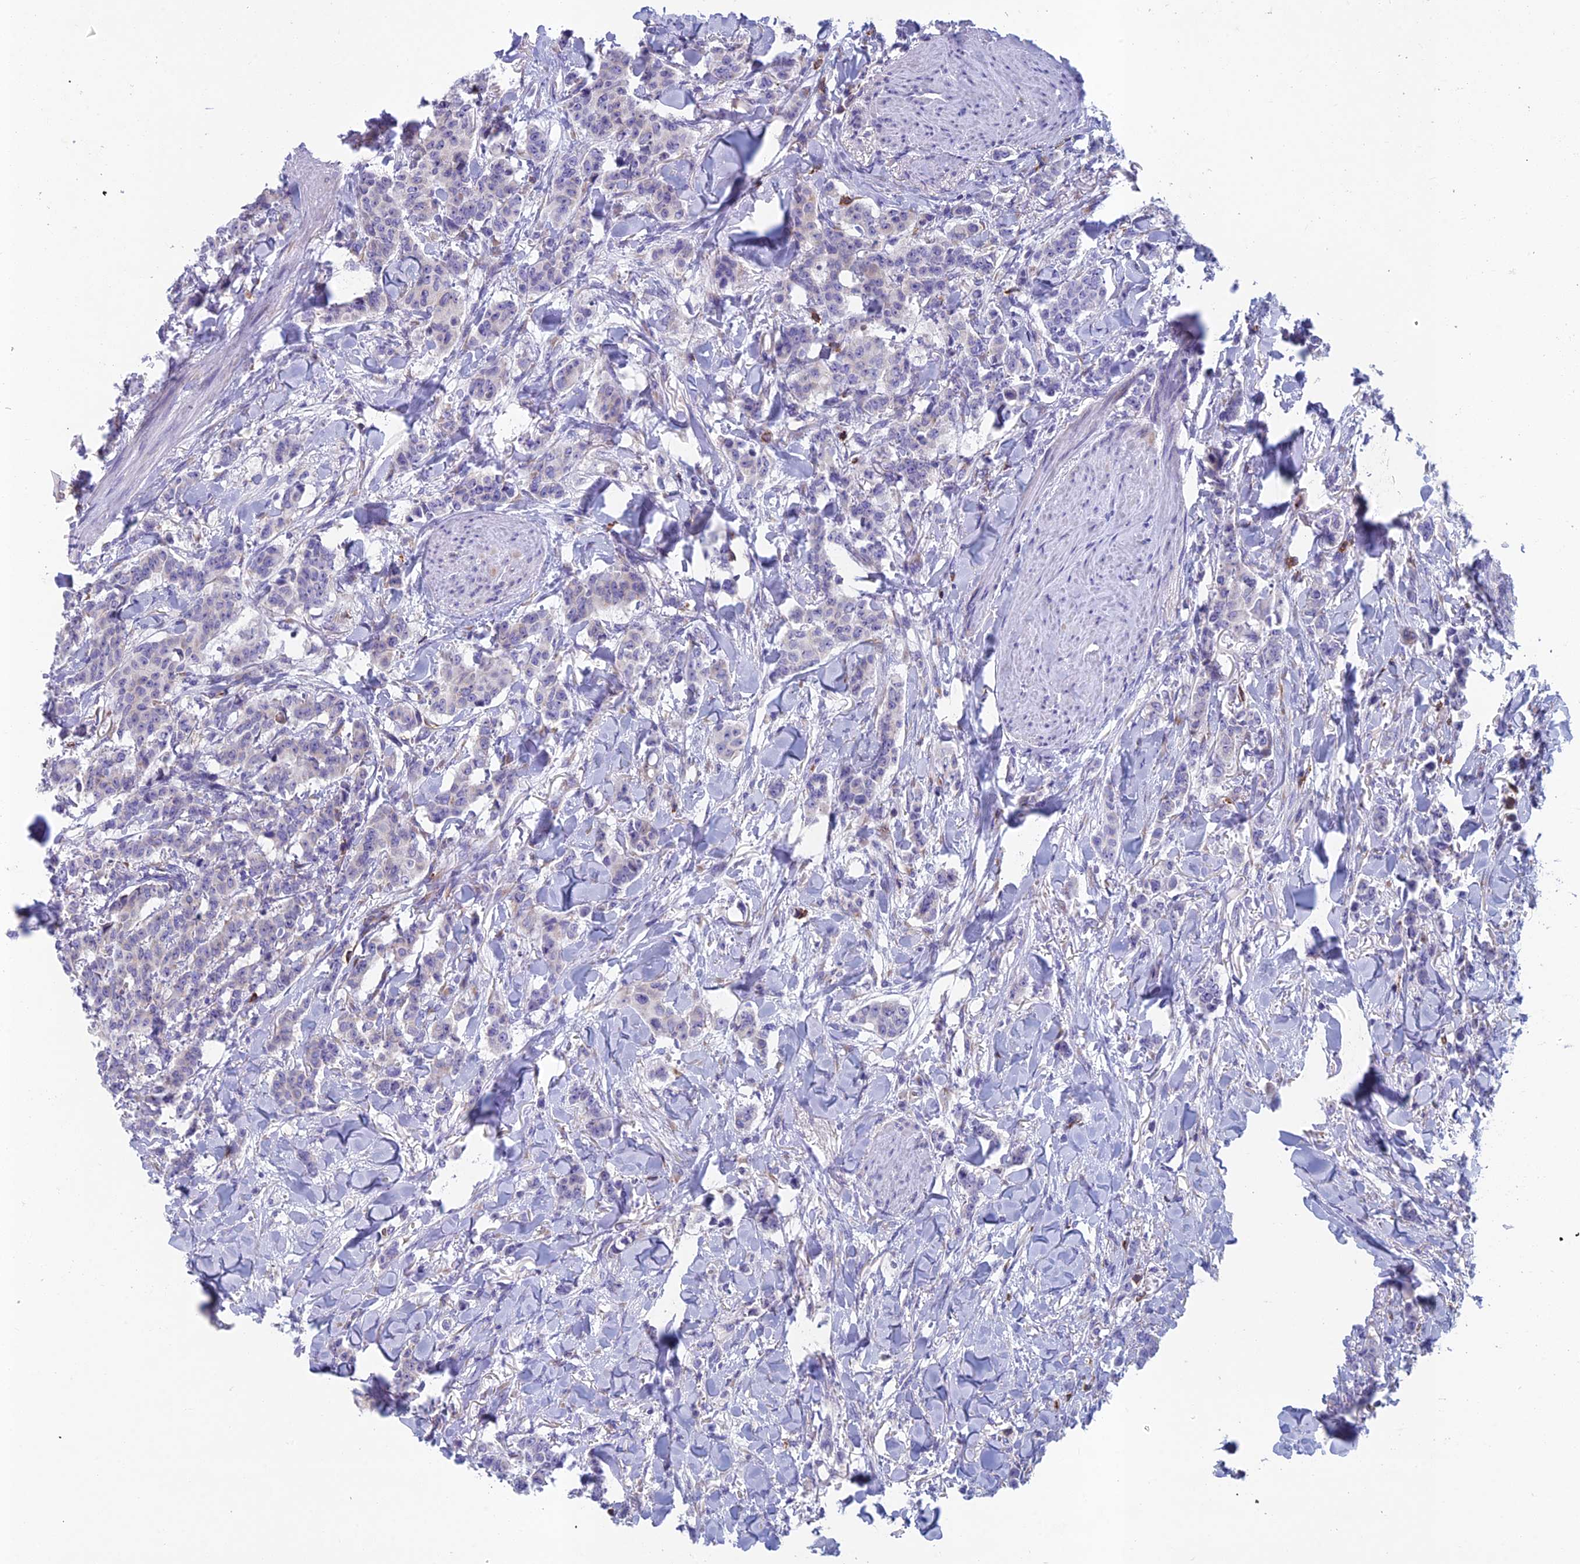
{"staining": {"intensity": "negative", "quantity": "none", "location": "none"}, "tissue": "breast cancer", "cell_type": "Tumor cells", "image_type": "cancer", "snomed": [{"axis": "morphology", "description": "Duct carcinoma"}, {"axis": "topography", "description": "Breast"}], "caption": "The histopathology image shows no staining of tumor cells in breast cancer. (DAB (3,3'-diaminobenzidine) immunohistochemistry (IHC) visualized using brightfield microscopy, high magnification).", "gene": "ABI3BP", "patient": {"sex": "female", "age": 40}}